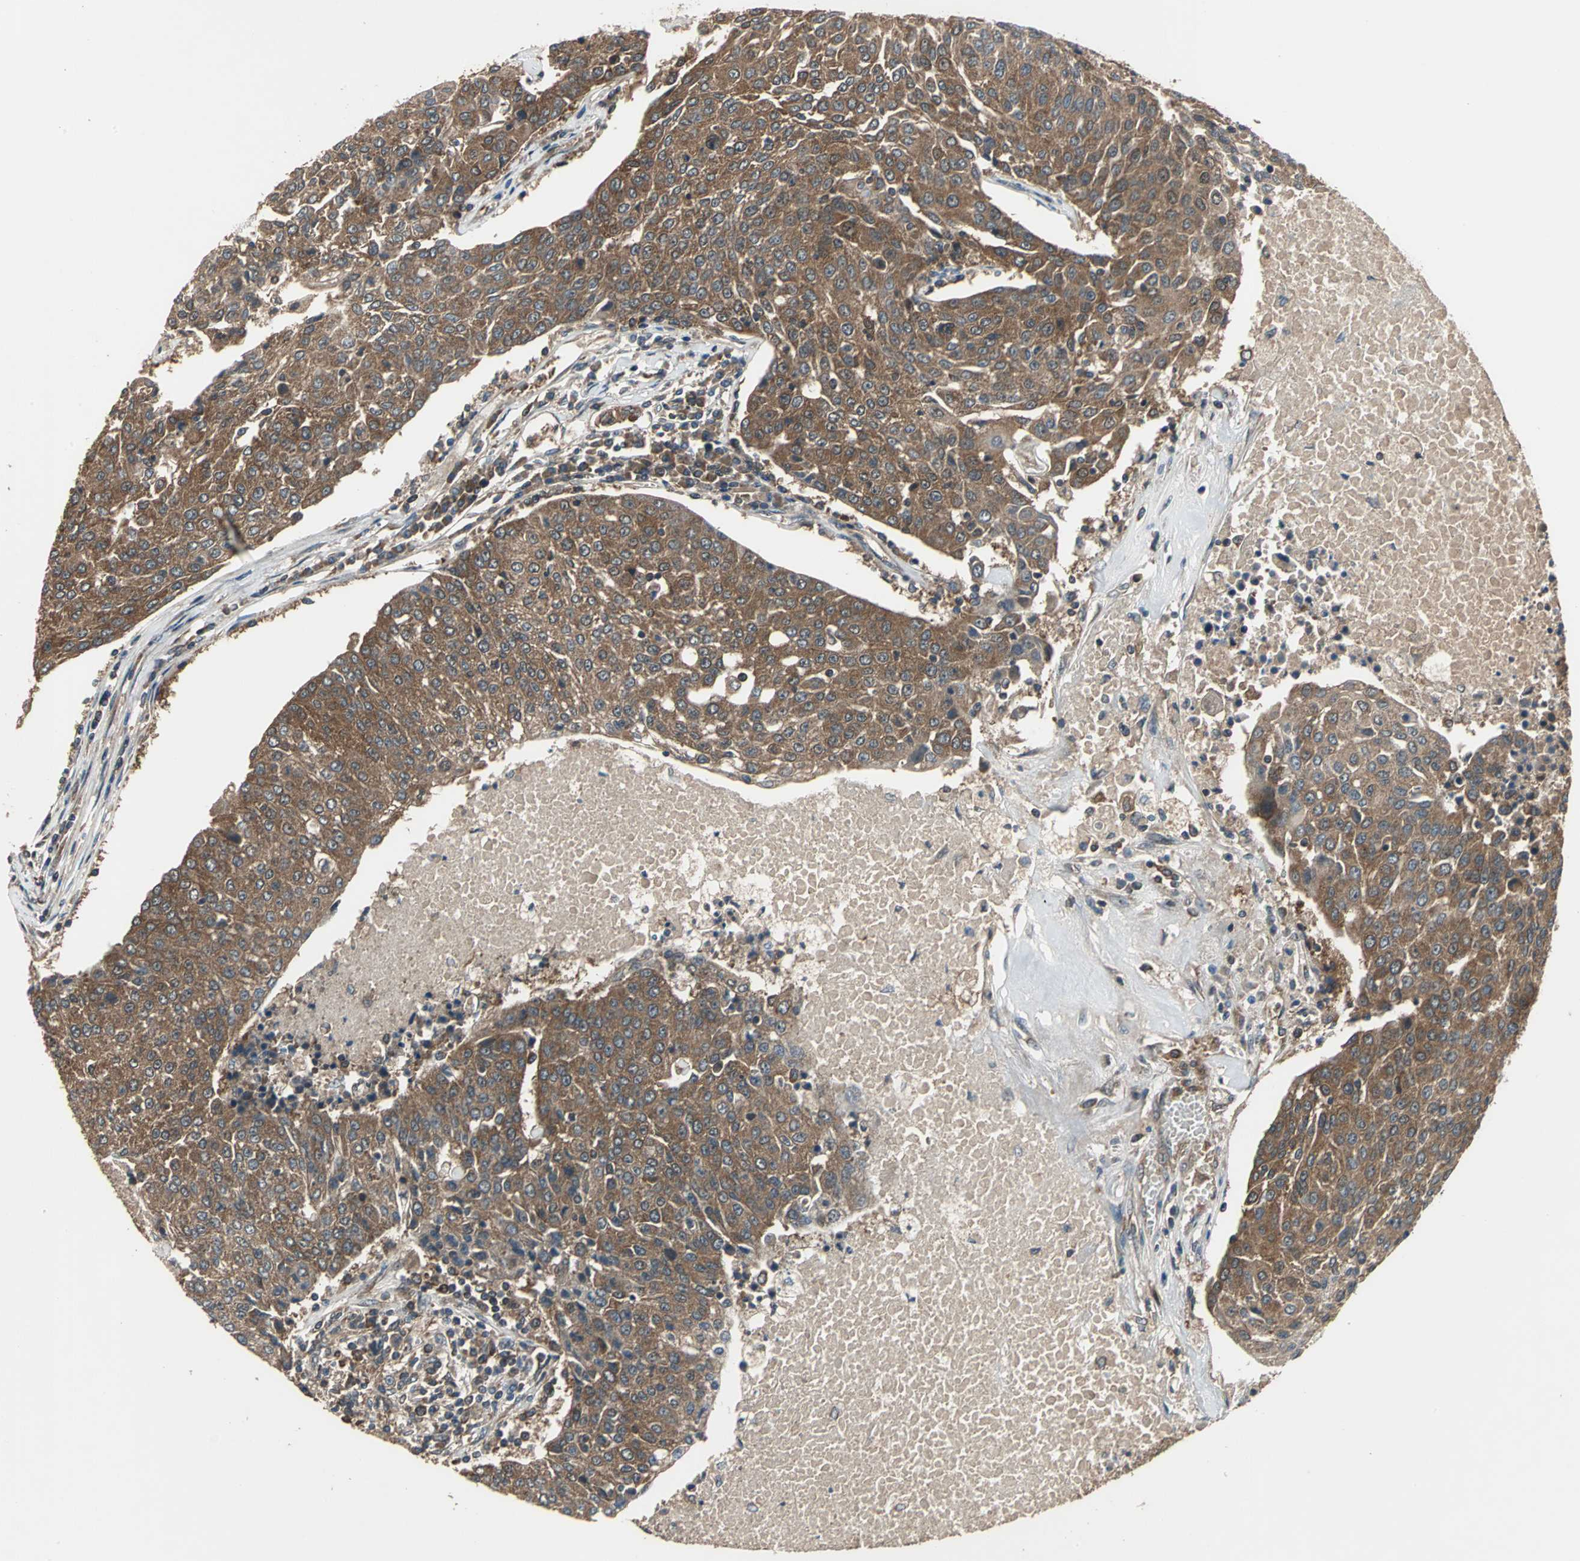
{"staining": {"intensity": "strong", "quantity": ">75%", "location": "cytoplasmic/membranous"}, "tissue": "urothelial cancer", "cell_type": "Tumor cells", "image_type": "cancer", "snomed": [{"axis": "morphology", "description": "Urothelial carcinoma, High grade"}, {"axis": "topography", "description": "Urinary bladder"}], "caption": "Urothelial cancer stained for a protein (brown) demonstrates strong cytoplasmic/membranous positive positivity in approximately >75% of tumor cells.", "gene": "ZNF608", "patient": {"sex": "female", "age": 85}}